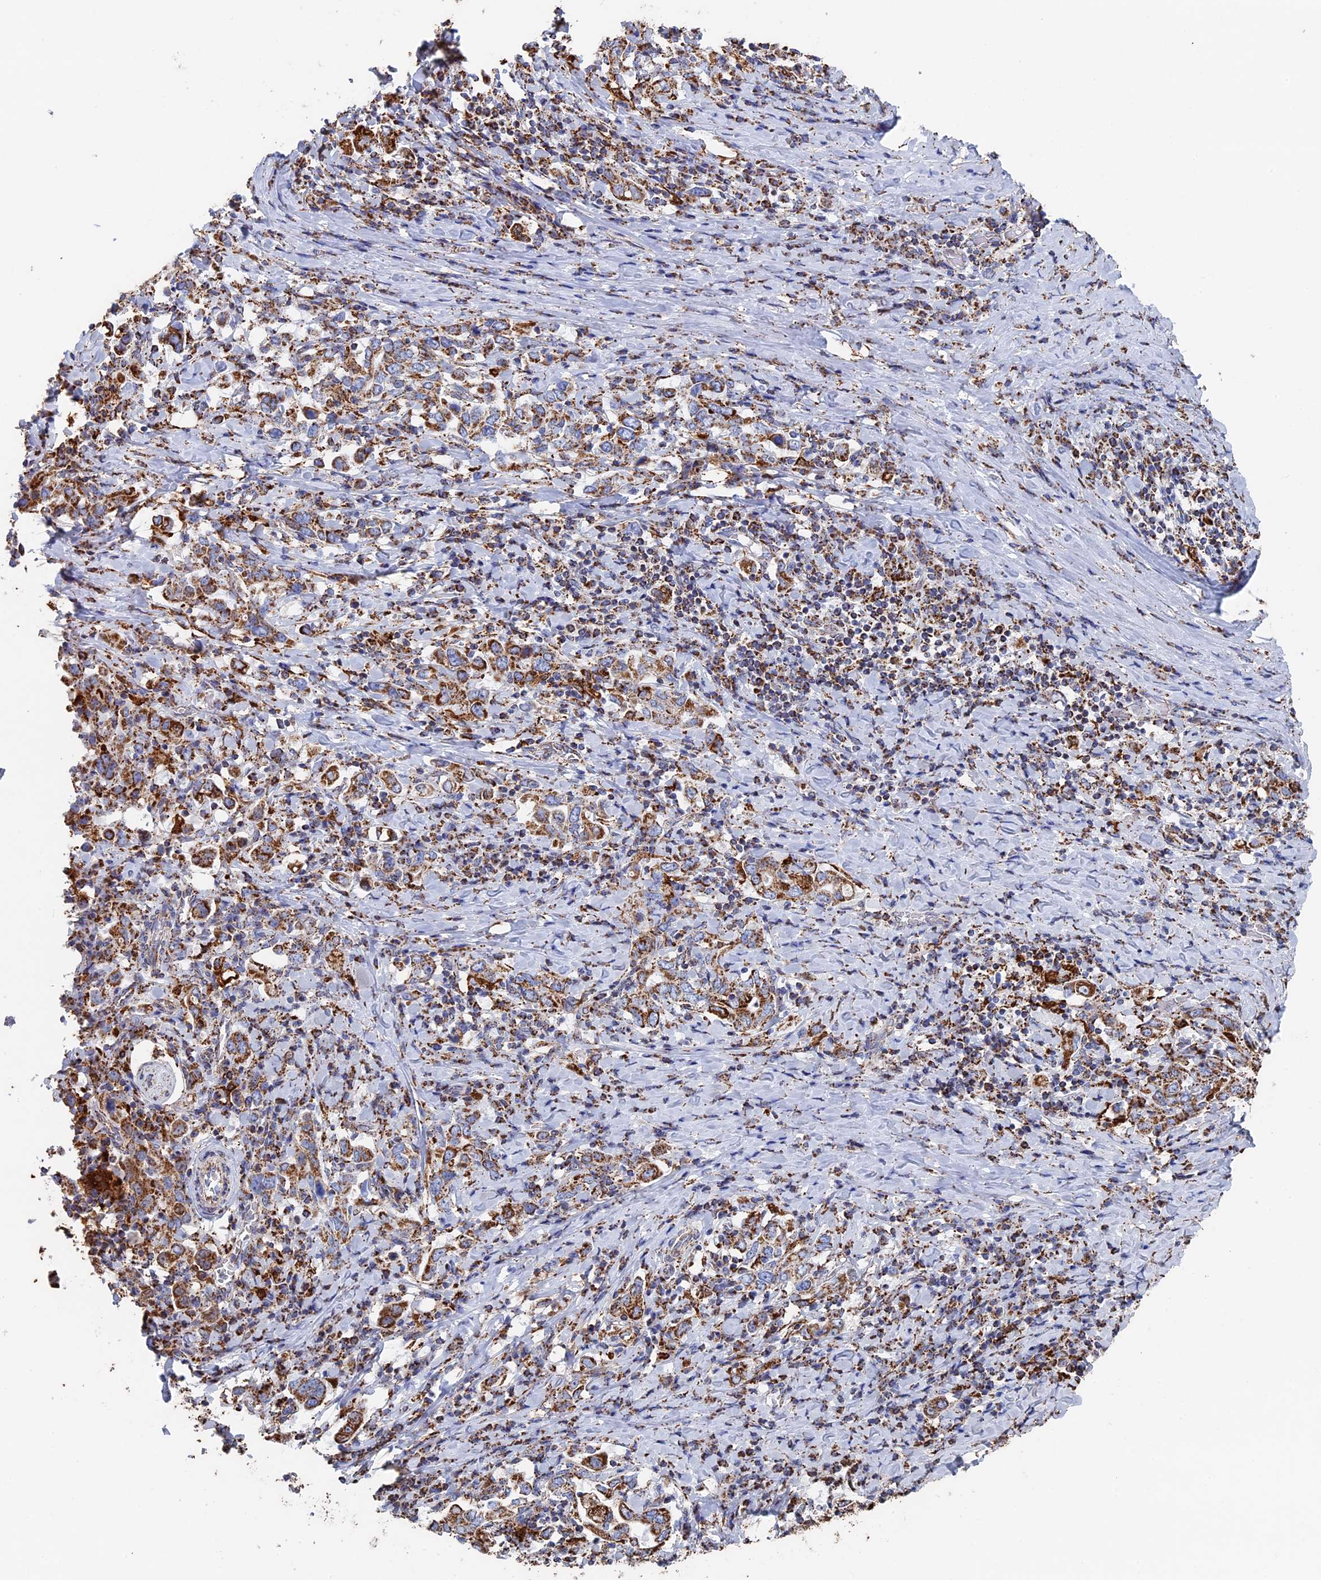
{"staining": {"intensity": "moderate", "quantity": ">75%", "location": "cytoplasmic/membranous"}, "tissue": "stomach cancer", "cell_type": "Tumor cells", "image_type": "cancer", "snomed": [{"axis": "morphology", "description": "Adenocarcinoma, NOS"}, {"axis": "topography", "description": "Stomach, upper"}, {"axis": "topography", "description": "Stomach"}], "caption": "The photomicrograph demonstrates immunohistochemical staining of stomach adenocarcinoma. There is moderate cytoplasmic/membranous expression is present in approximately >75% of tumor cells. (Brightfield microscopy of DAB IHC at high magnification).", "gene": "SEC24D", "patient": {"sex": "male", "age": 62}}